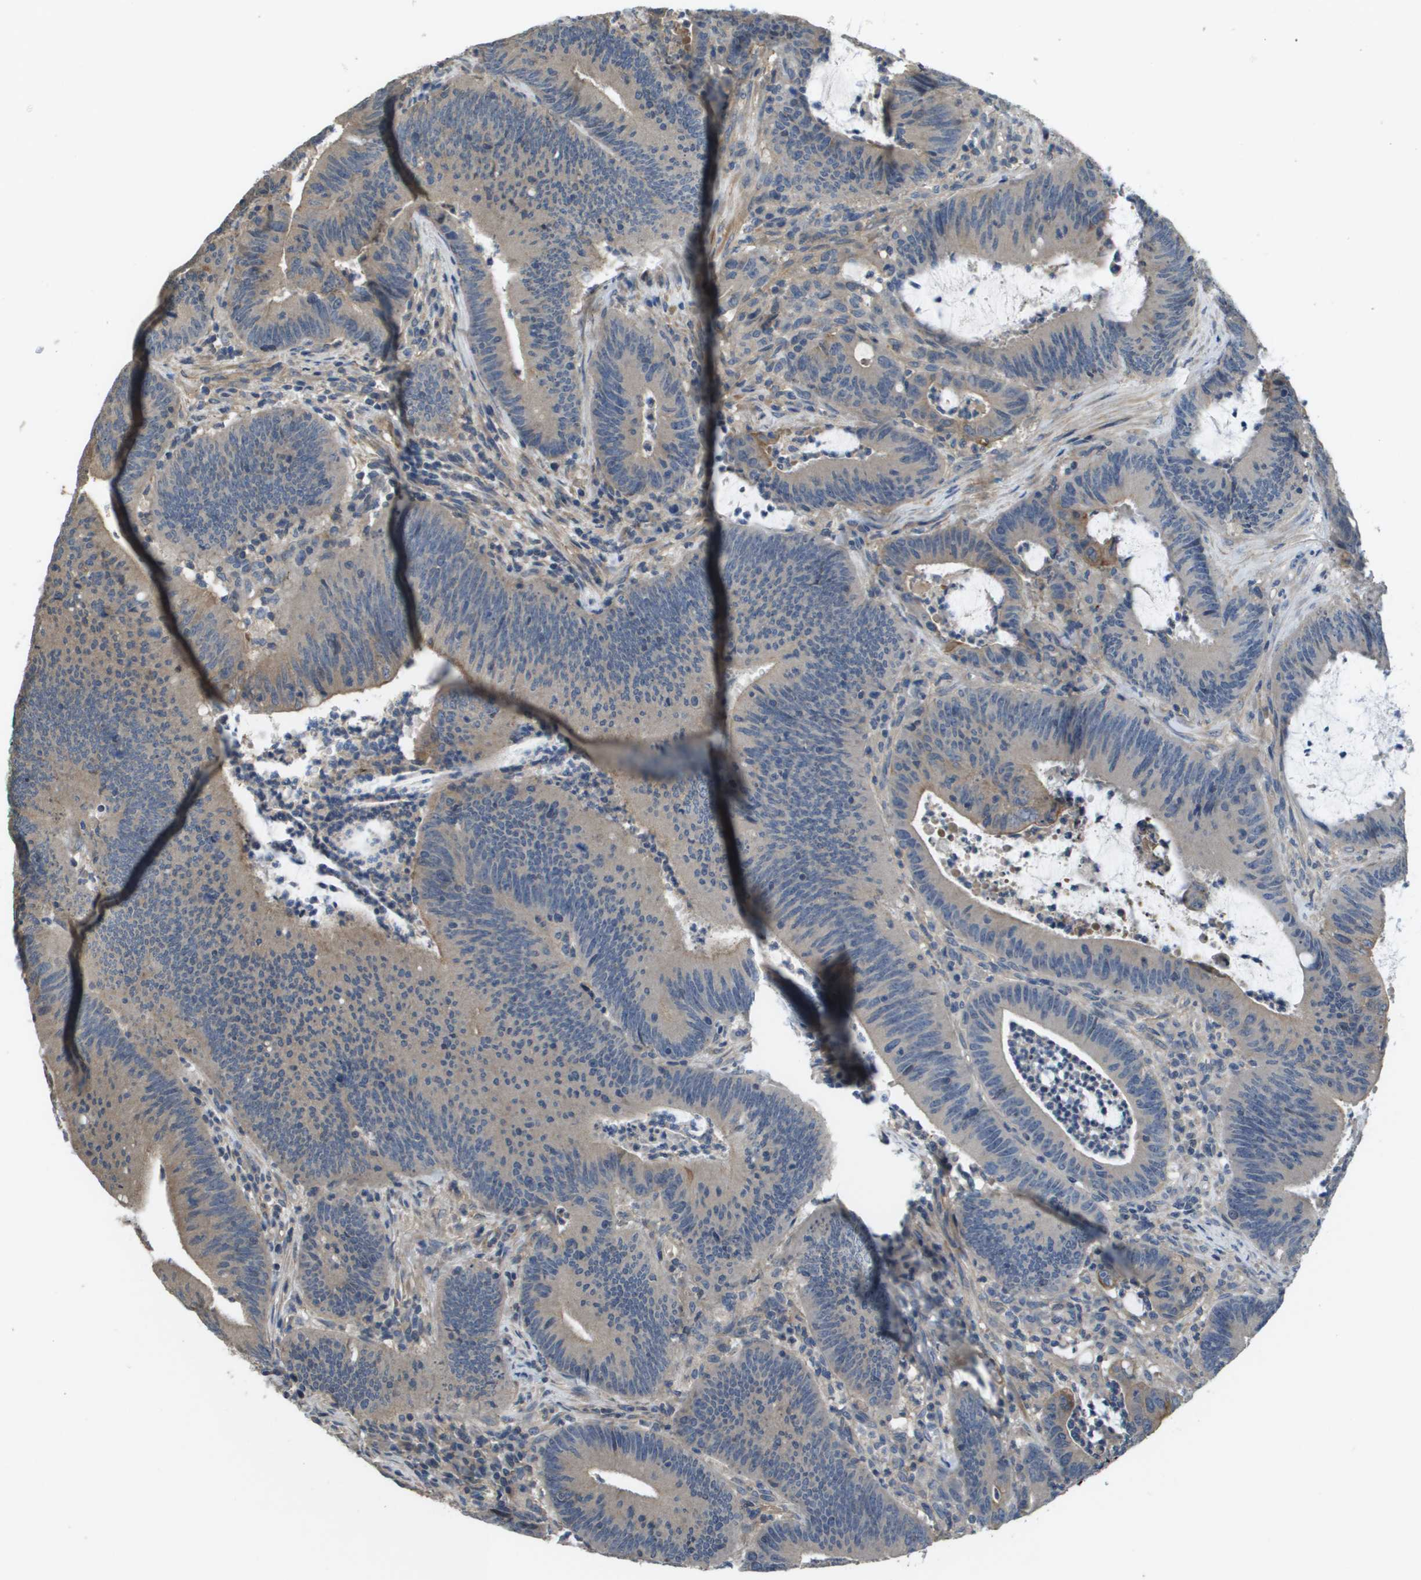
{"staining": {"intensity": "weak", "quantity": "<25%", "location": "cytoplasmic/membranous"}, "tissue": "colorectal cancer", "cell_type": "Tumor cells", "image_type": "cancer", "snomed": [{"axis": "morphology", "description": "Normal tissue, NOS"}, {"axis": "morphology", "description": "Adenocarcinoma, NOS"}, {"axis": "topography", "description": "Rectum"}], "caption": "Tumor cells are negative for brown protein staining in adenocarcinoma (colorectal). (DAB (3,3'-diaminobenzidine) immunohistochemistry (IHC), high magnification).", "gene": "KRT23", "patient": {"sex": "female", "age": 66}}